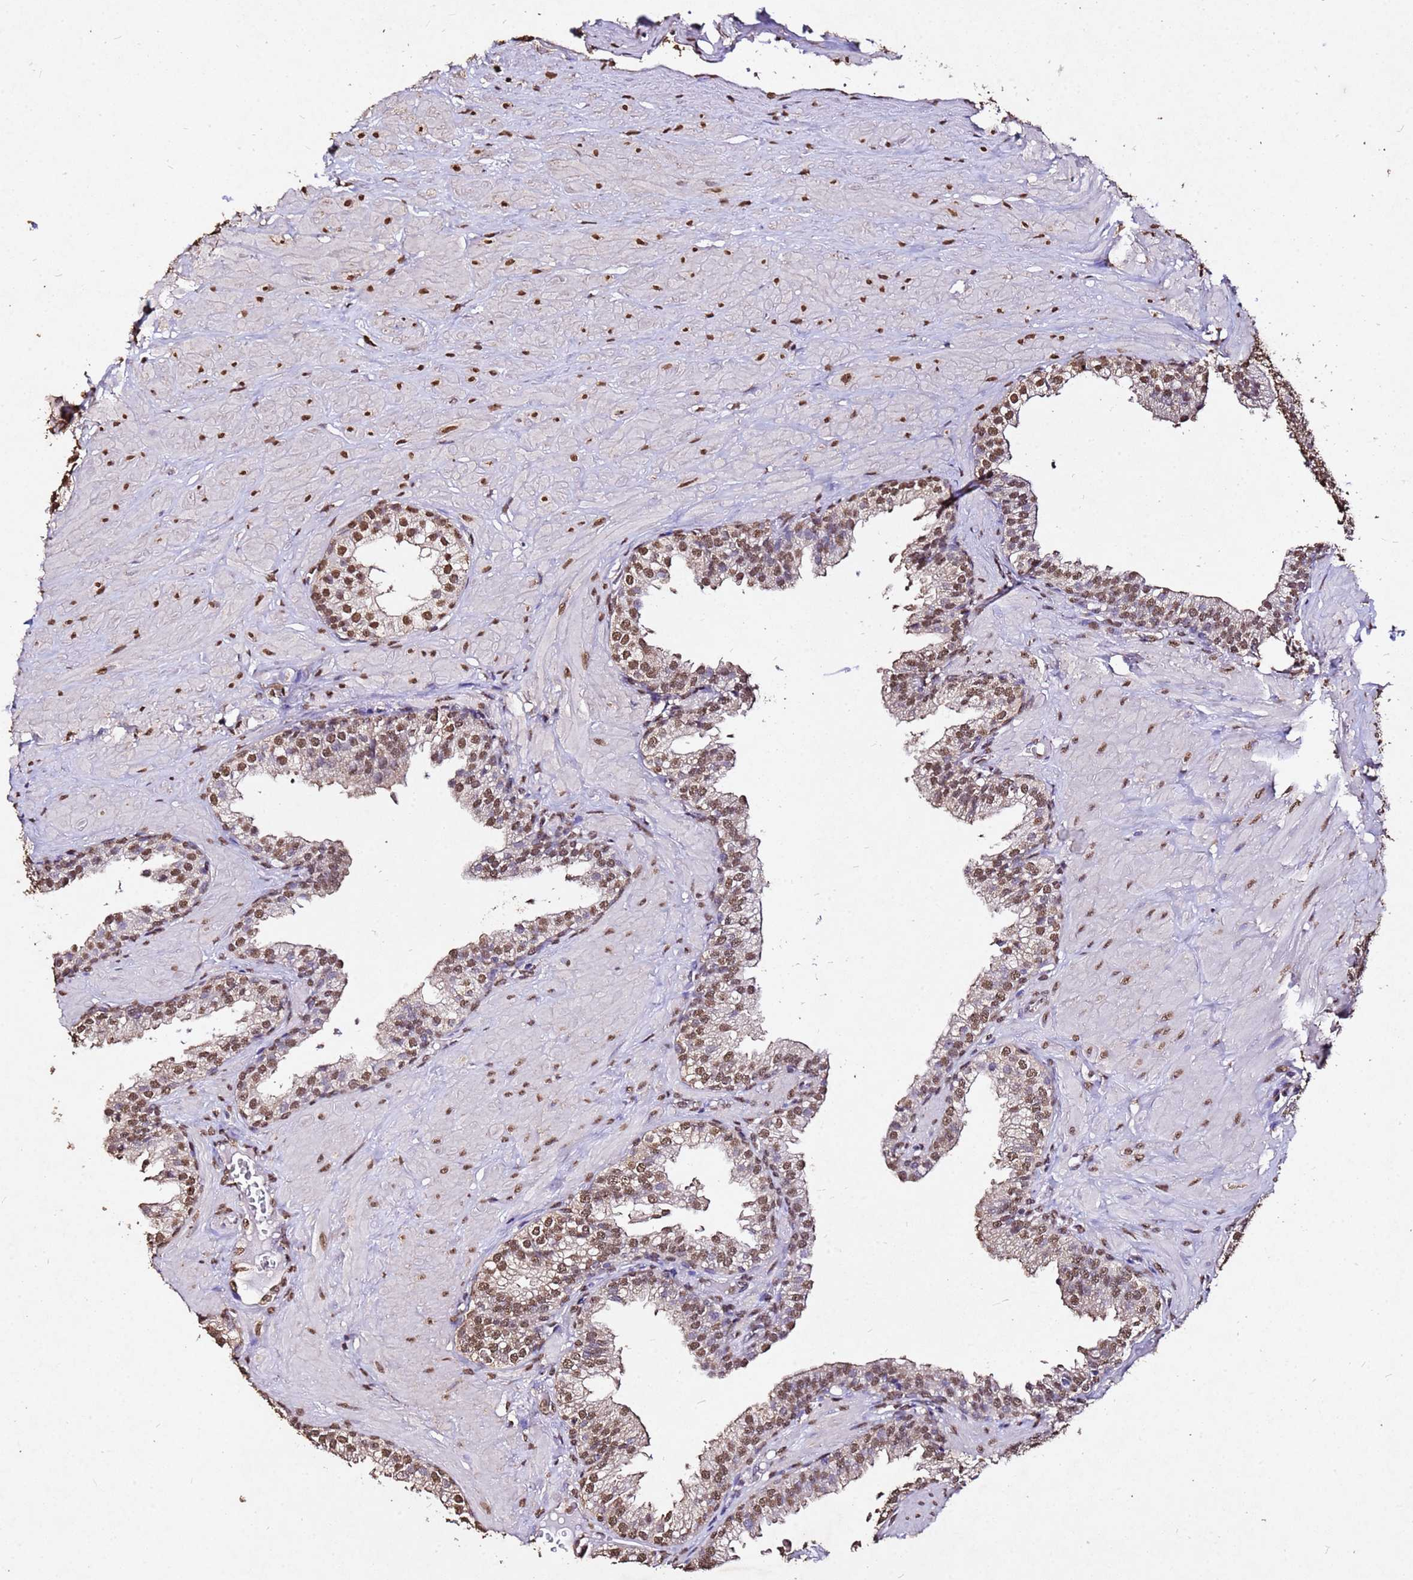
{"staining": {"intensity": "moderate", "quantity": ">75%", "location": "nuclear"}, "tissue": "prostate", "cell_type": "Glandular cells", "image_type": "normal", "snomed": [{"axis": "morphology", "description": "Normal tissue, NOS"}, {"axis": "topography", "description": "Prostate"}, {"axis": "topography", "description": "Peripheral nerve tissue"}], "caption": "A histopathology image showing moderate nuclear positivity in about >75% of glandular cells in normal prostate, as visualized by brown immunohistochemical staining.", "gene": "MYOCD", "patient": {"sex": "male", "age": 55}}